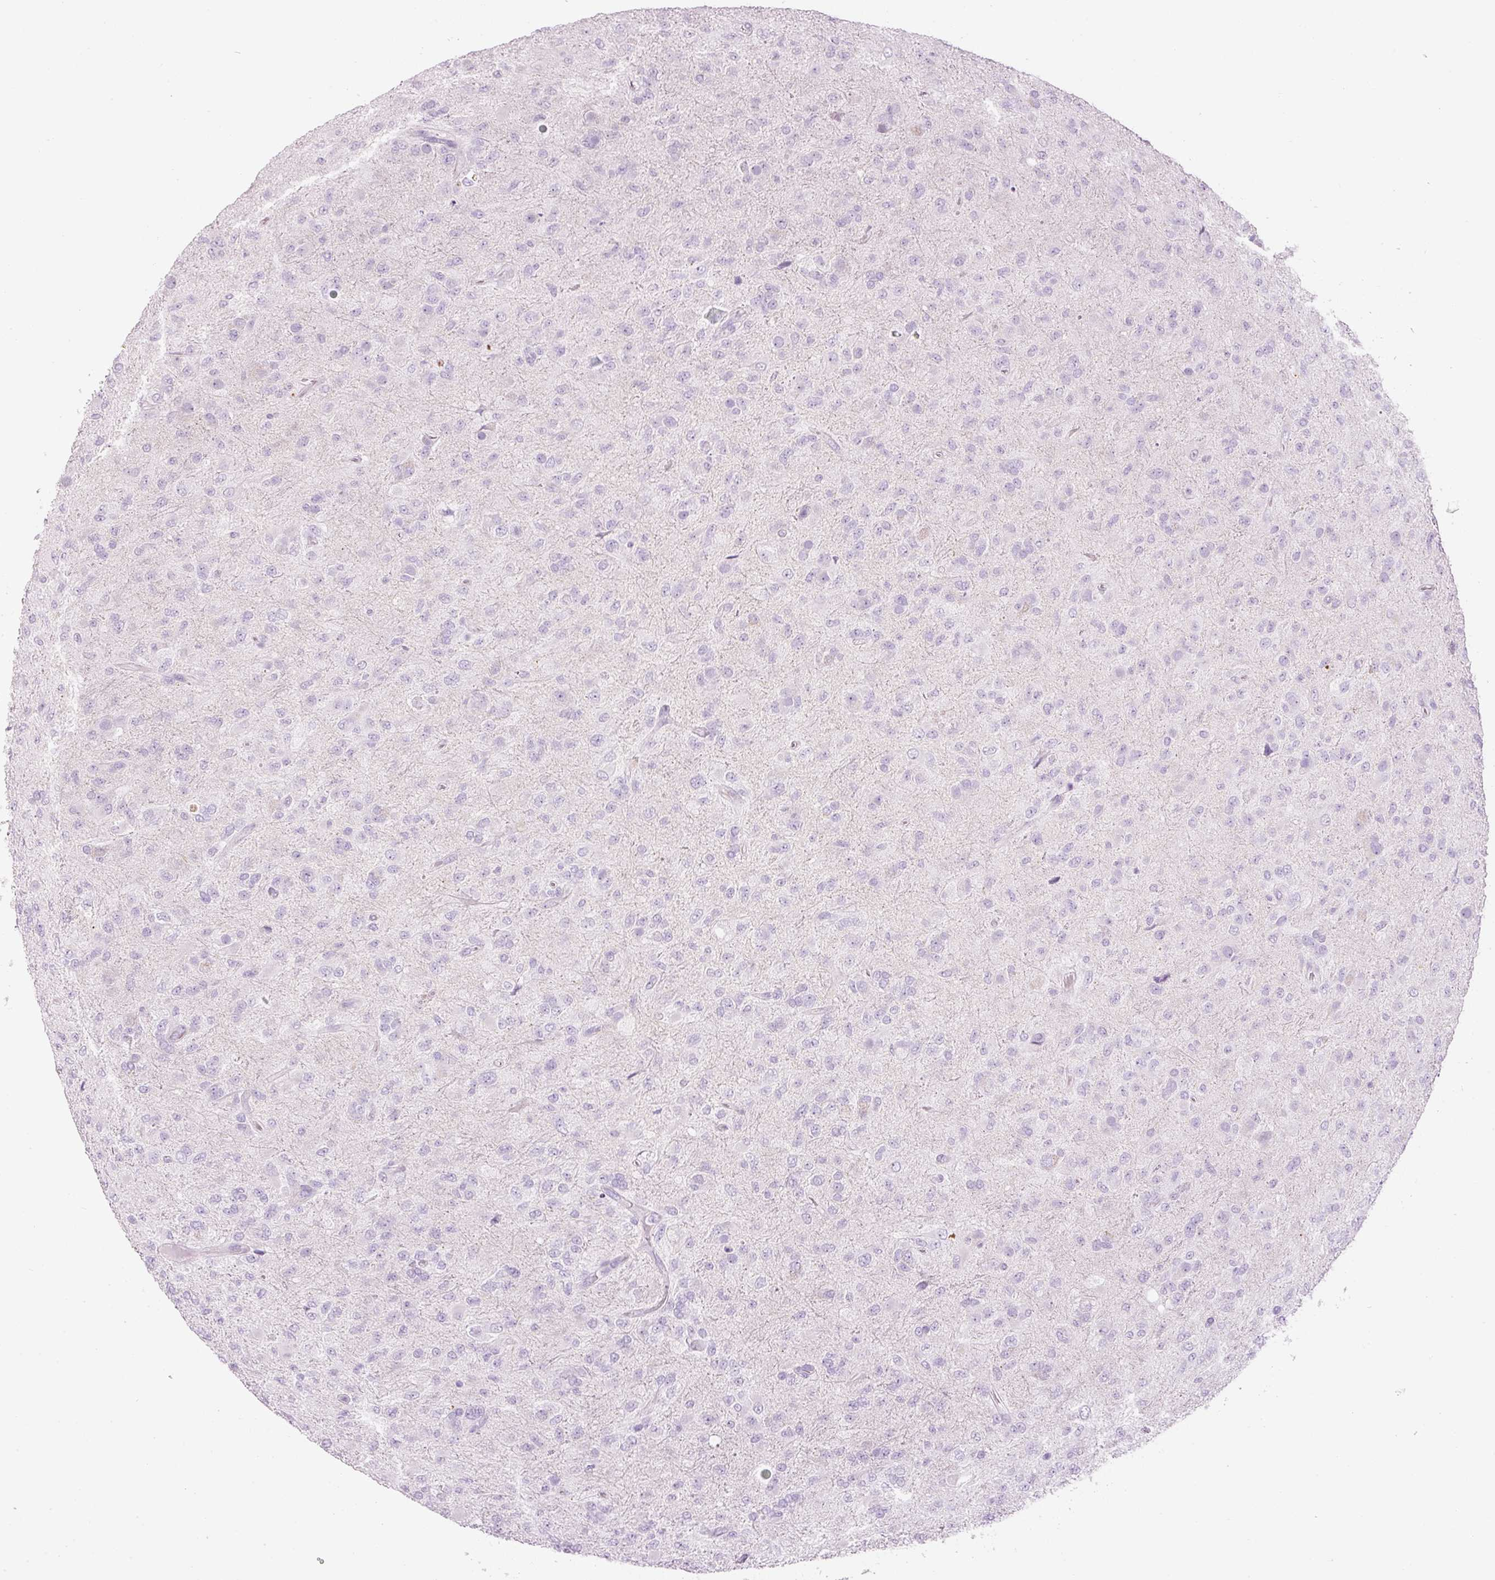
{"staining": {"intensity": "negative", "quantity": "none", "location": "none"}, "tissue": "glioma", "cell_type": "Tumor cells", "image_type": "cancer", "snomed": [{"axis": "morphology", "description": "Glioma, malignant, Low grade"}, {"axis": "topography", "description": "Brain"}], "caption": "Histopathology image shows no significant protein positivity in tumor cells of malignant low-grade glioma. (DAB (3,3'-diaminobenzidine) immunohistochemistry, high magnification).", "gene": "CARD16", "patient": {"sex": "male", "age": 65}}